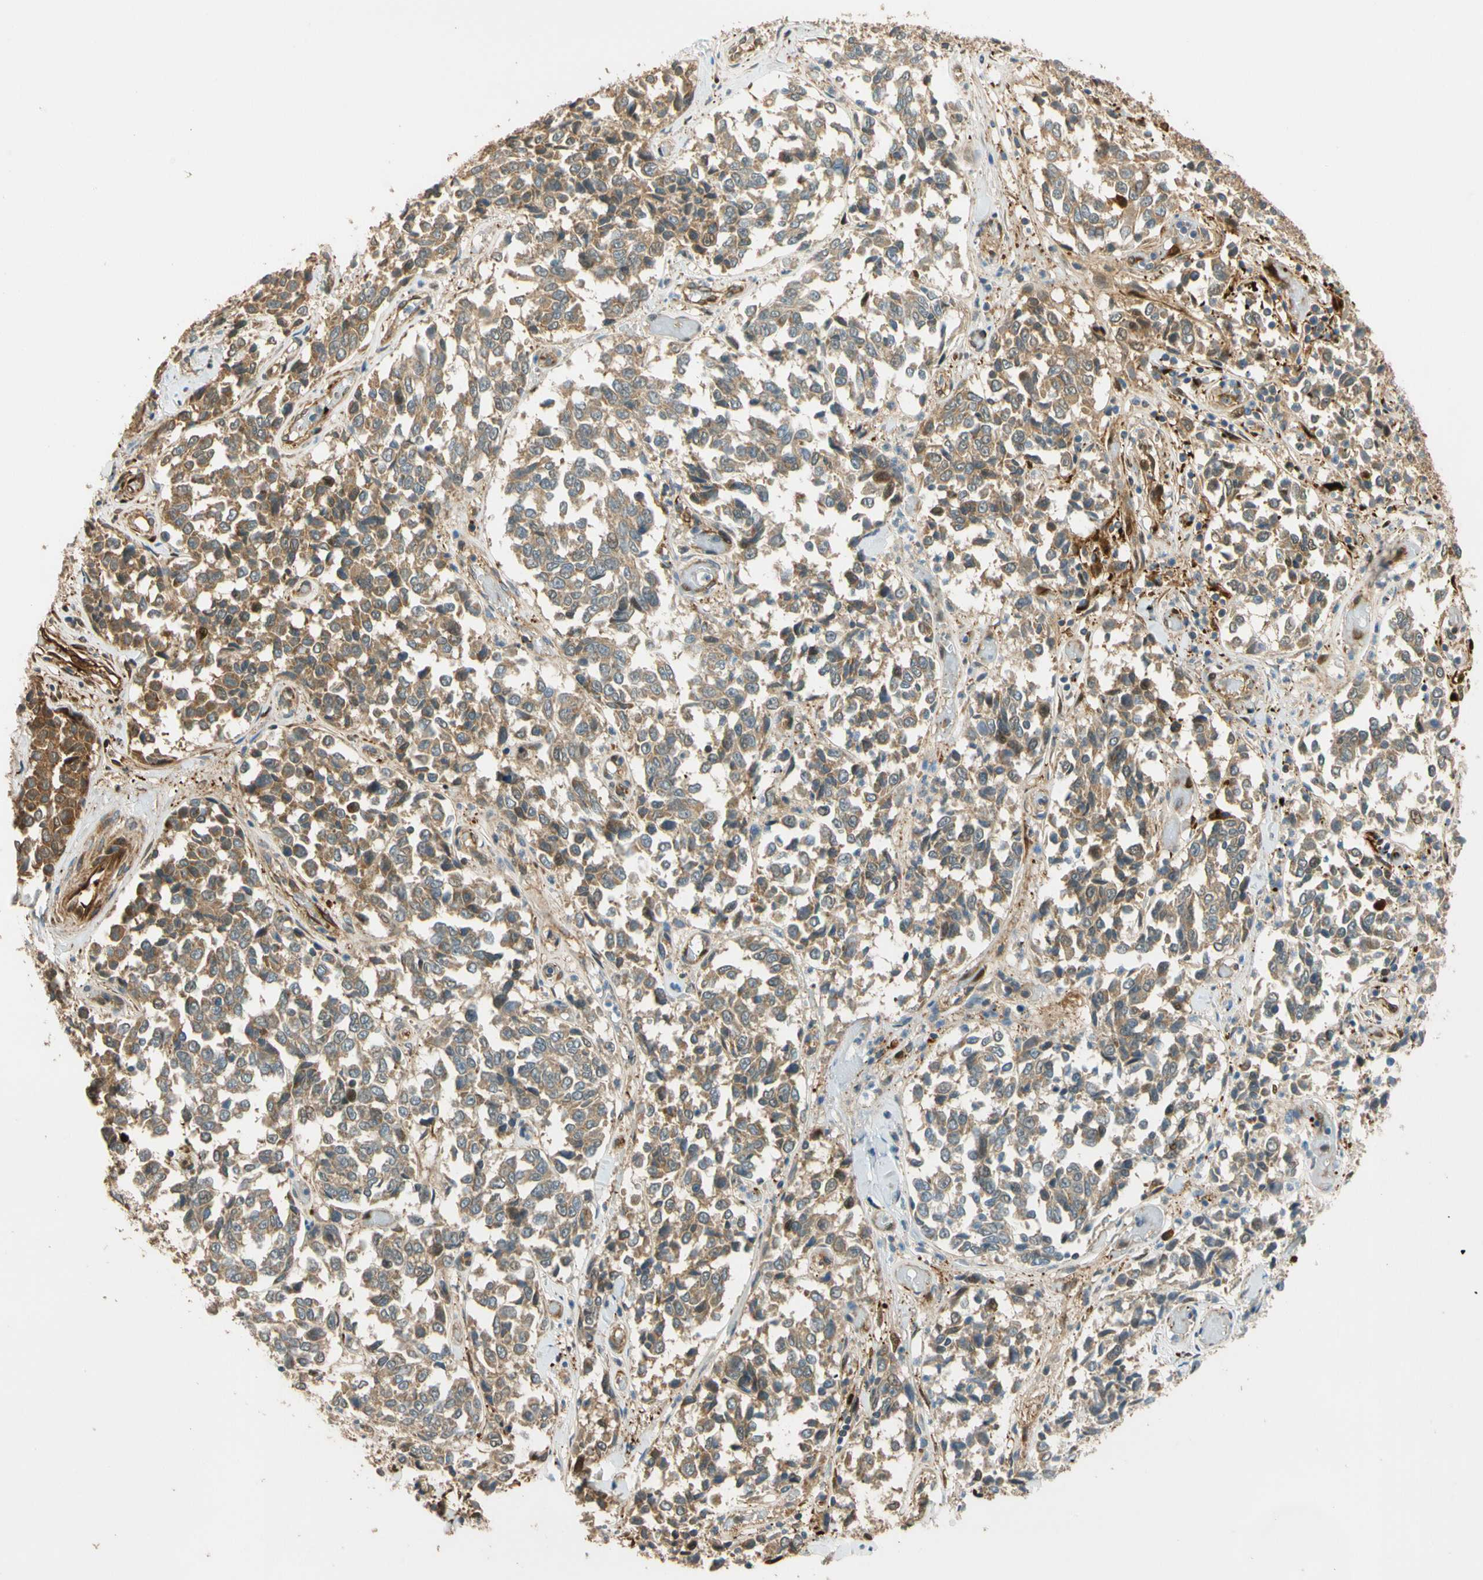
{"staining": {"intensity": "moderate", "quantity": ">75%", "location": "cytoplasmic/membranous"}, "tissue": "melanoma", "cell_type": "Tumor cells", "image_type": "cancer", "snomed": [{"axis": "morphology", "description": "Malignant melanoma, NOS"}, {"axis": "topography", "description": "Skin"}], "caption": "A medium amount of moderate cytoplasmic/membranous positivity is identified in approximately >75% of tumor cells in melanoma tissue.", "gene": "PARP14", "patient": {"sex": "female", "age": 64}}